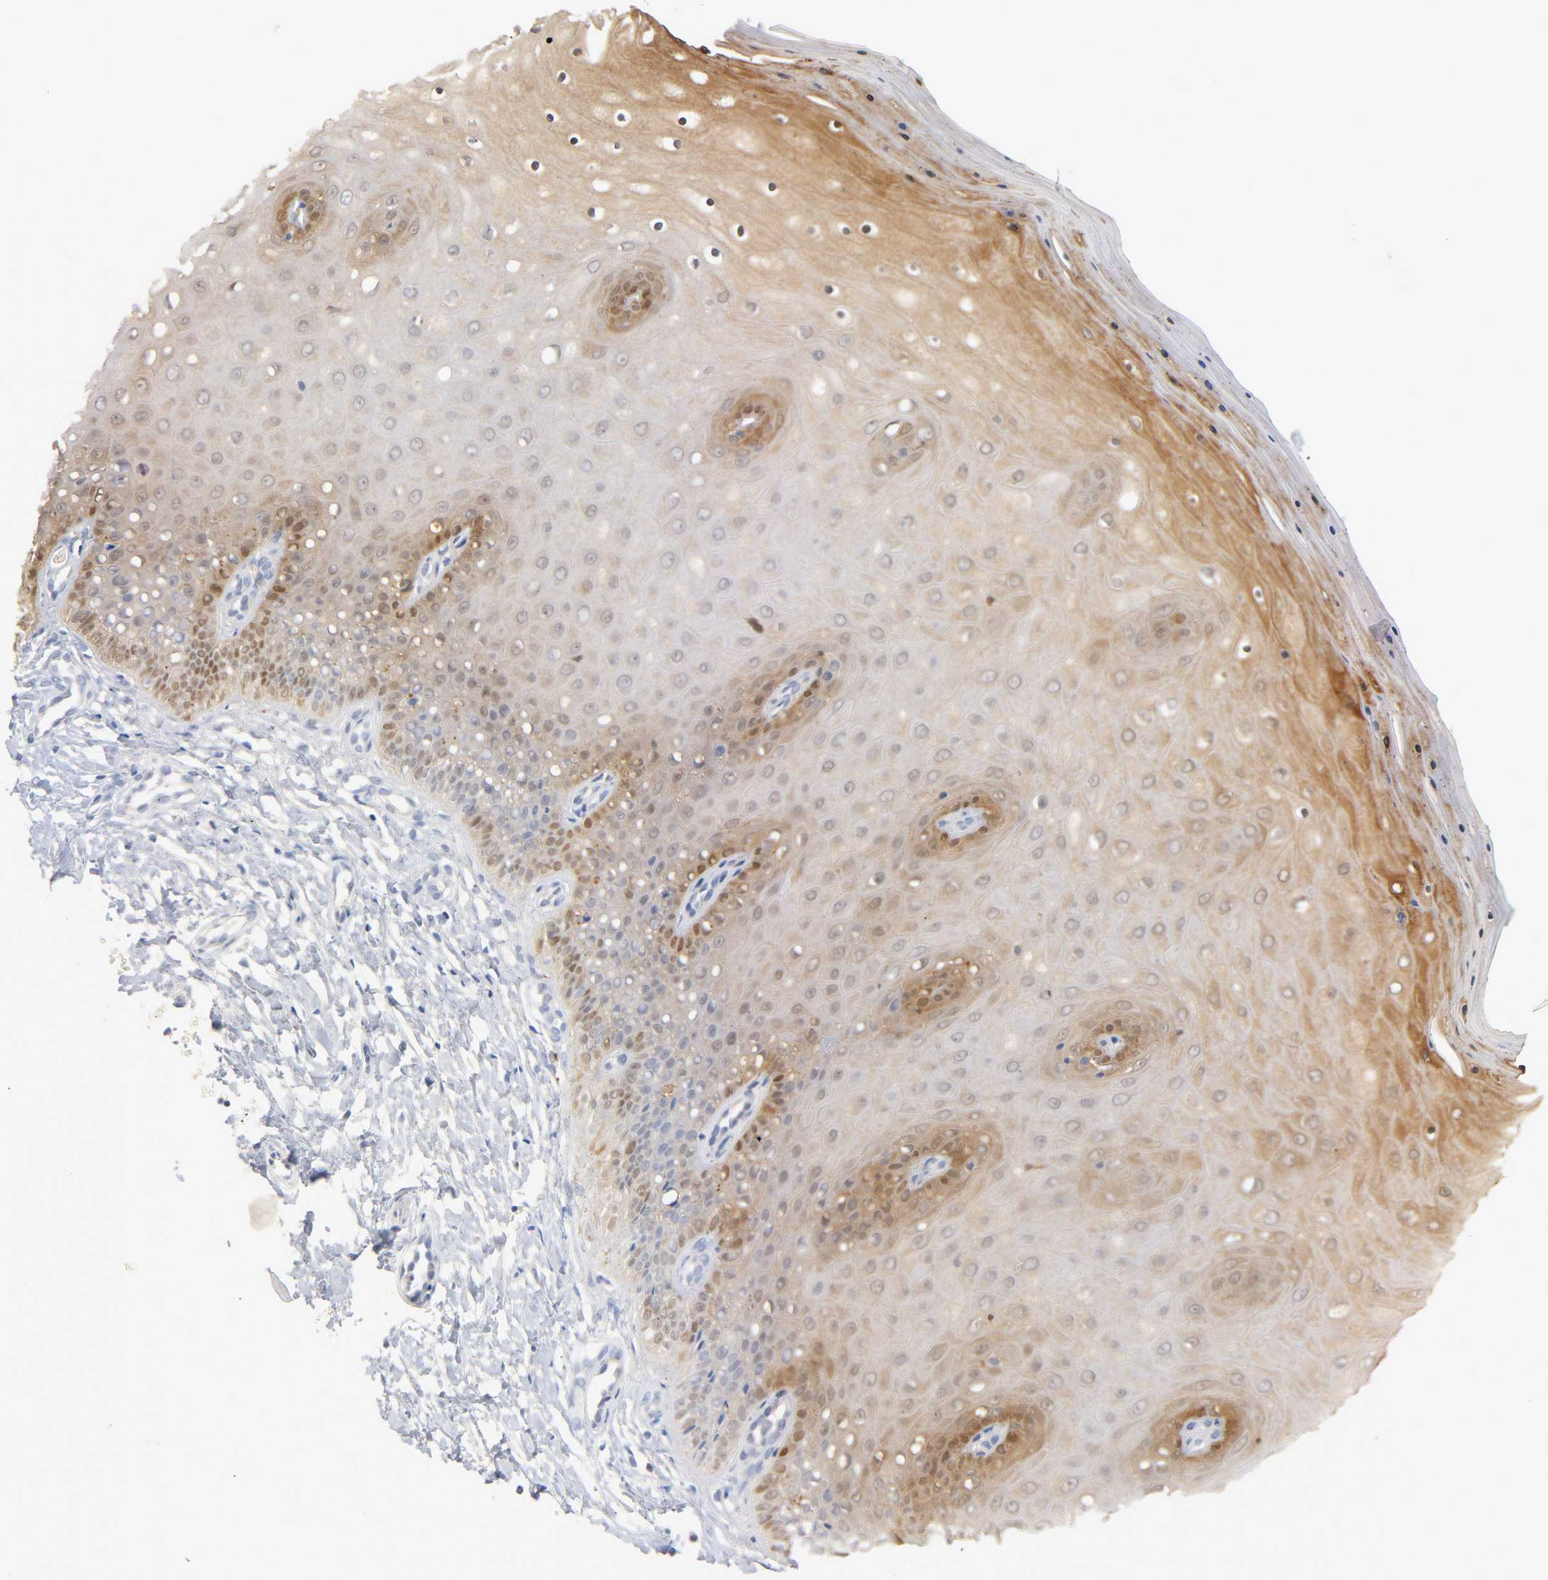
{"staining": {"intensity": "weak", "quantity": ">75%", "location": "cytoplasmic/membranous,nuclear"}, "tissue": "cervix", "cell_type": "Glandular cells", "image_type": "normal", "snomed": [{"axis": "morphology", "description": "Normal tissue, NOS"}, {"axis": "topography", "description": "Cervix"}], "caption": "Brown immunohistochemical staining in benign human cervix demonstrates weak cytoplasmic/membranous,nuclear positivity in approximately >75% of glandular cells.", "gene": "IL18", "patient": {"sex": "female", "age": 55}}